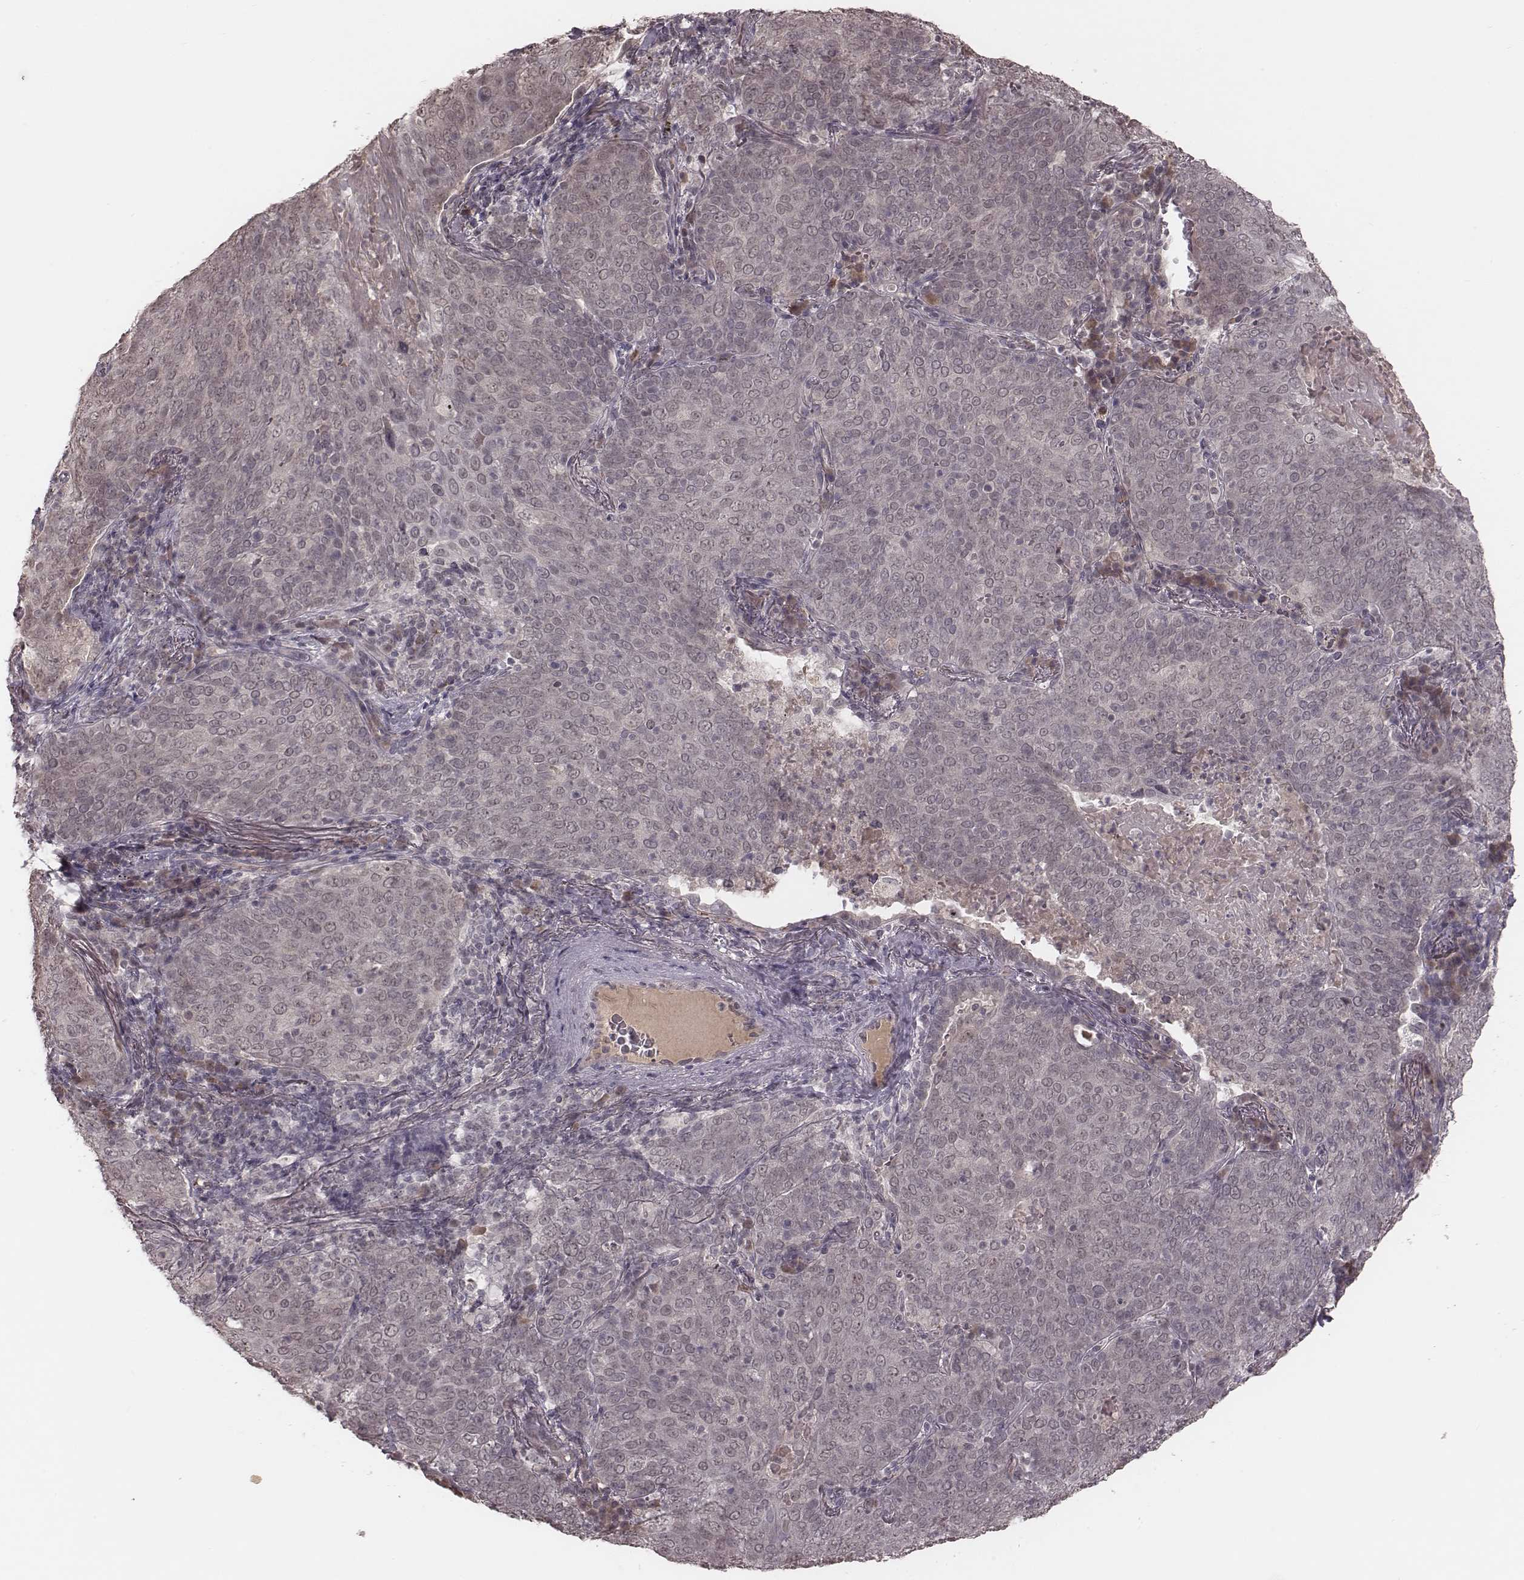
{"staining": {"intensity": "negative", "quantity": "none", "location": "none"}, "tissue": "lung cancer", "cell_type": "Tumor cells", "image_type": "cancer", "snomed": [{"axis": "morphology", "description": "Squamous cell carcinoma, NOS"}, {"axis": "topography", "description": "Lung"}], "caption": "There is no significant staining in tumor cells of lung squamous cell carcinoma.", "gene": "IL5", "patient": {"sex": "male", "age": 82}}